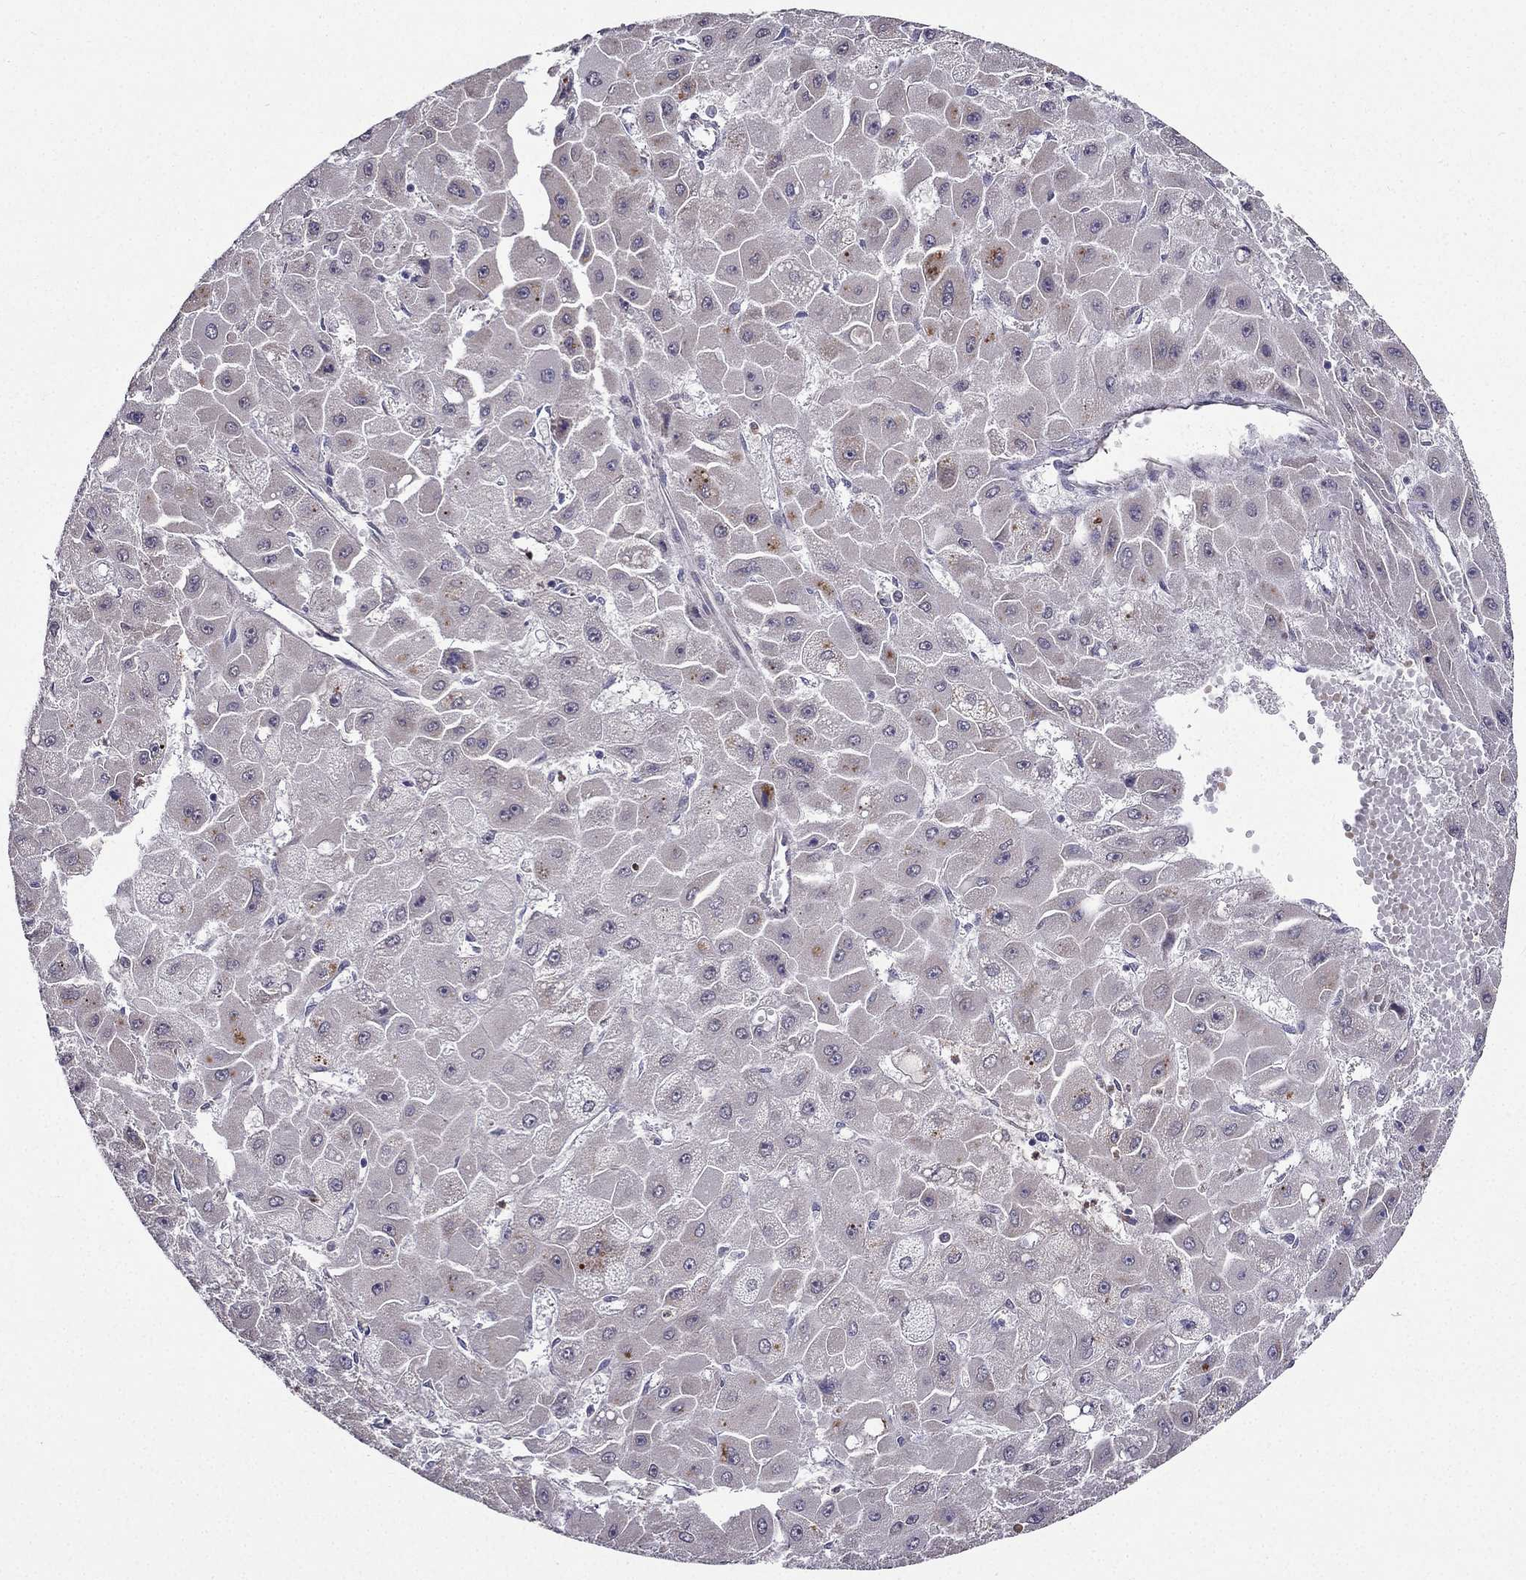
{"staining": {"intensity": "weak", "quantity": "<25%", "location": "cytoplasmic/membranous"}, "tissue": "liver cancer", "cell_type": "Tumor cells", "image_type": "cancer", "snomed": [{"axis": "morphology", "description": "Carcinoma, Hepatocellular, NOS"}, {"axis": "topography", "description": "Liver"}], "caption": "High power microscopy photomicrograph of an immunohistochemistry image of hepatocellular carcinoma (liver), revealing no significant staining in tumor cells.", "gene": "ARHGEF28", "patient": {"sex": "female", "age": 25}}